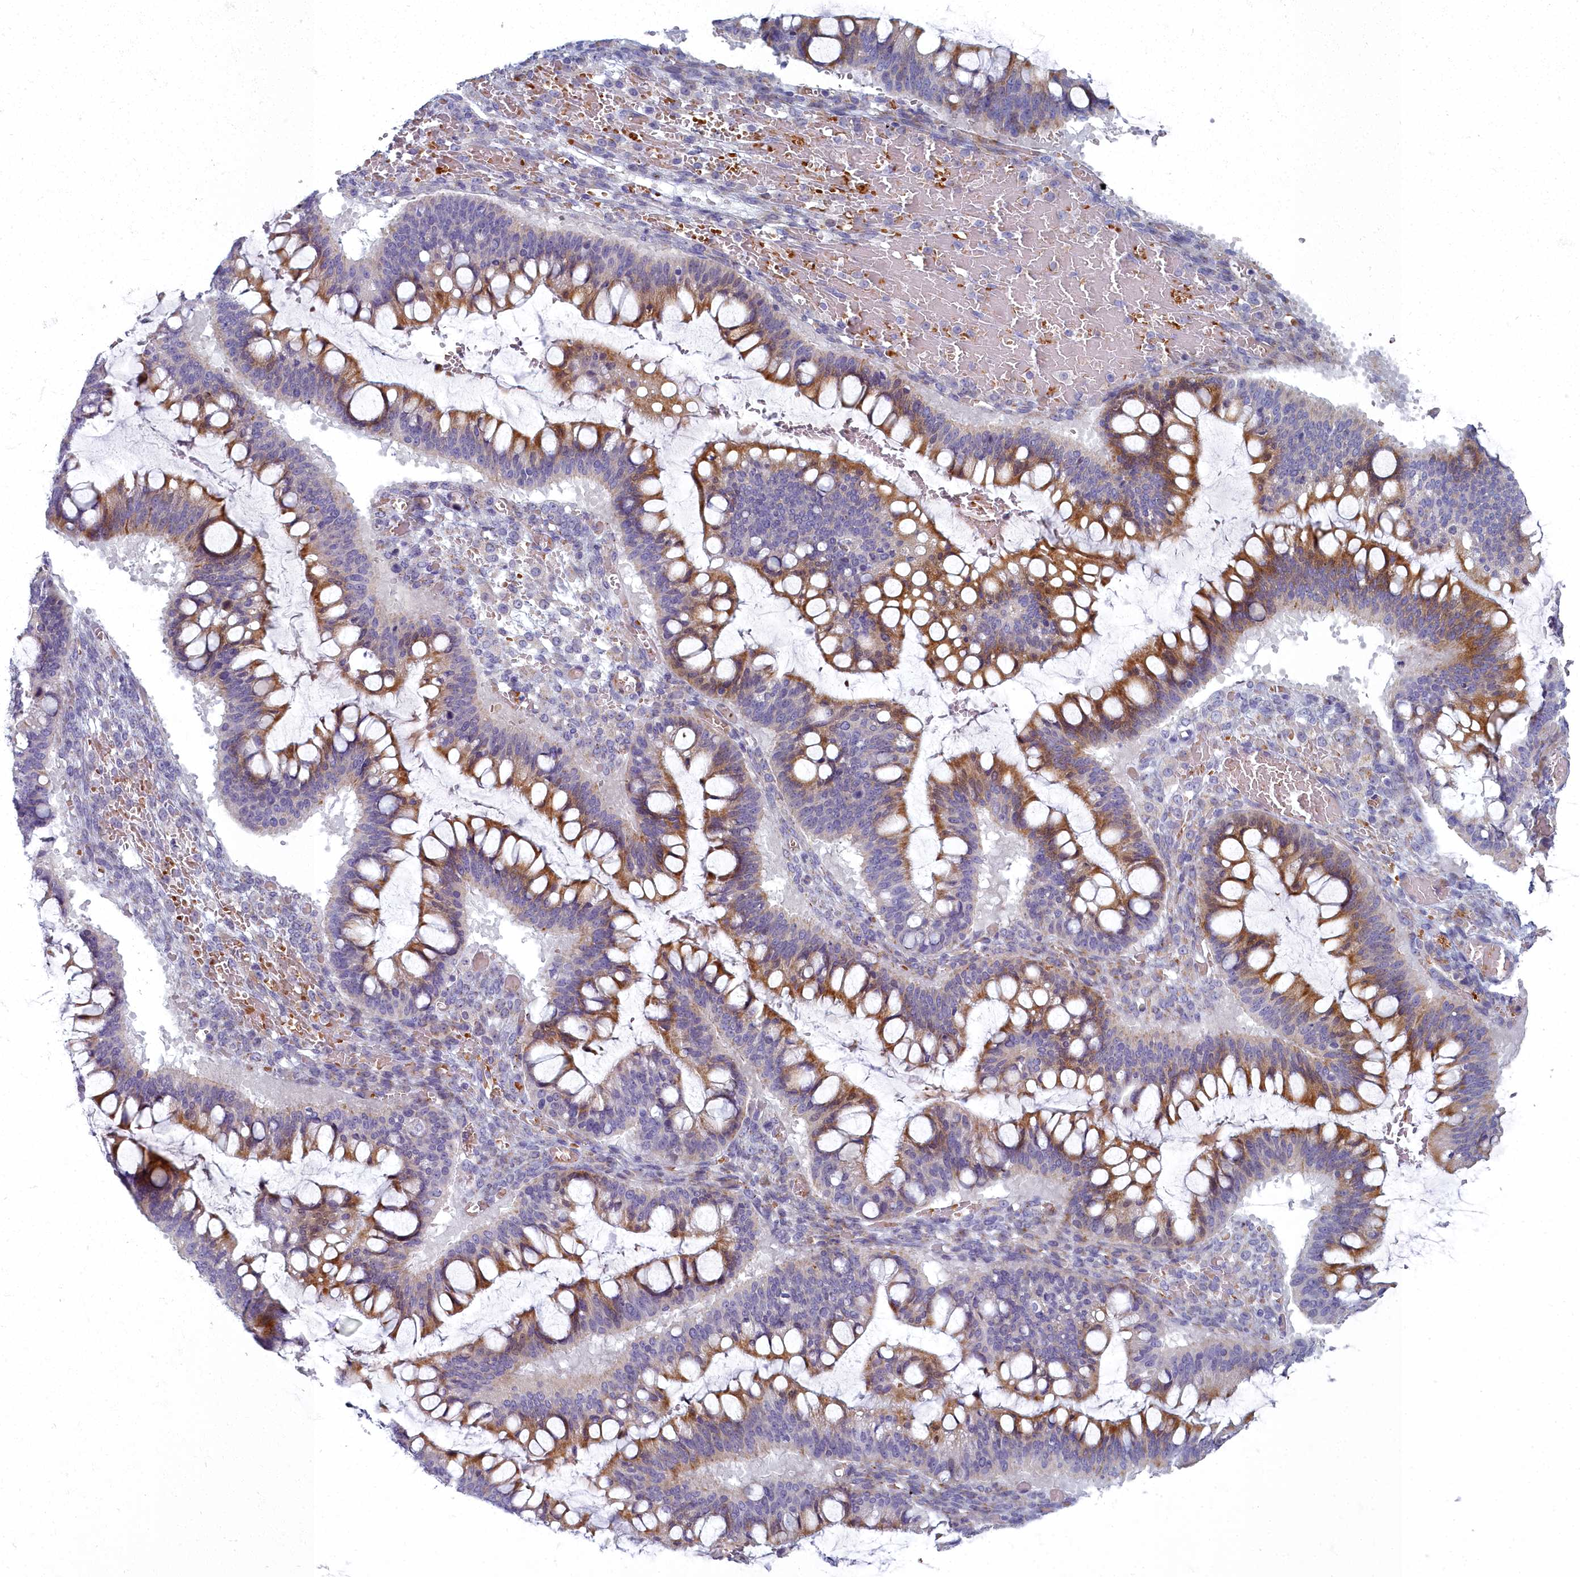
{"staining": {"intensity": "moderate", "quantity": "25%-75%", "location": "cytoplasmic/membranous"}, "tissue": "ovarian cancer", "cell_type": "Tumor cells", "image_type": "cancer", "snomed": [{"axis": "morphology", "description": "Cystadenocarcinoma, mucinous, NOS"}, {"axis": "topography", "description": "Ovary"}], "caption": "This is an image of immunohistochemistry staining of mucinous cystadenocarcinoma (ovarian), which shows moderate expression in the cytoplasmic/membranous of tumor cells.", "gene": "ARL15", "patient": {"sex": "female", "age": 73}}